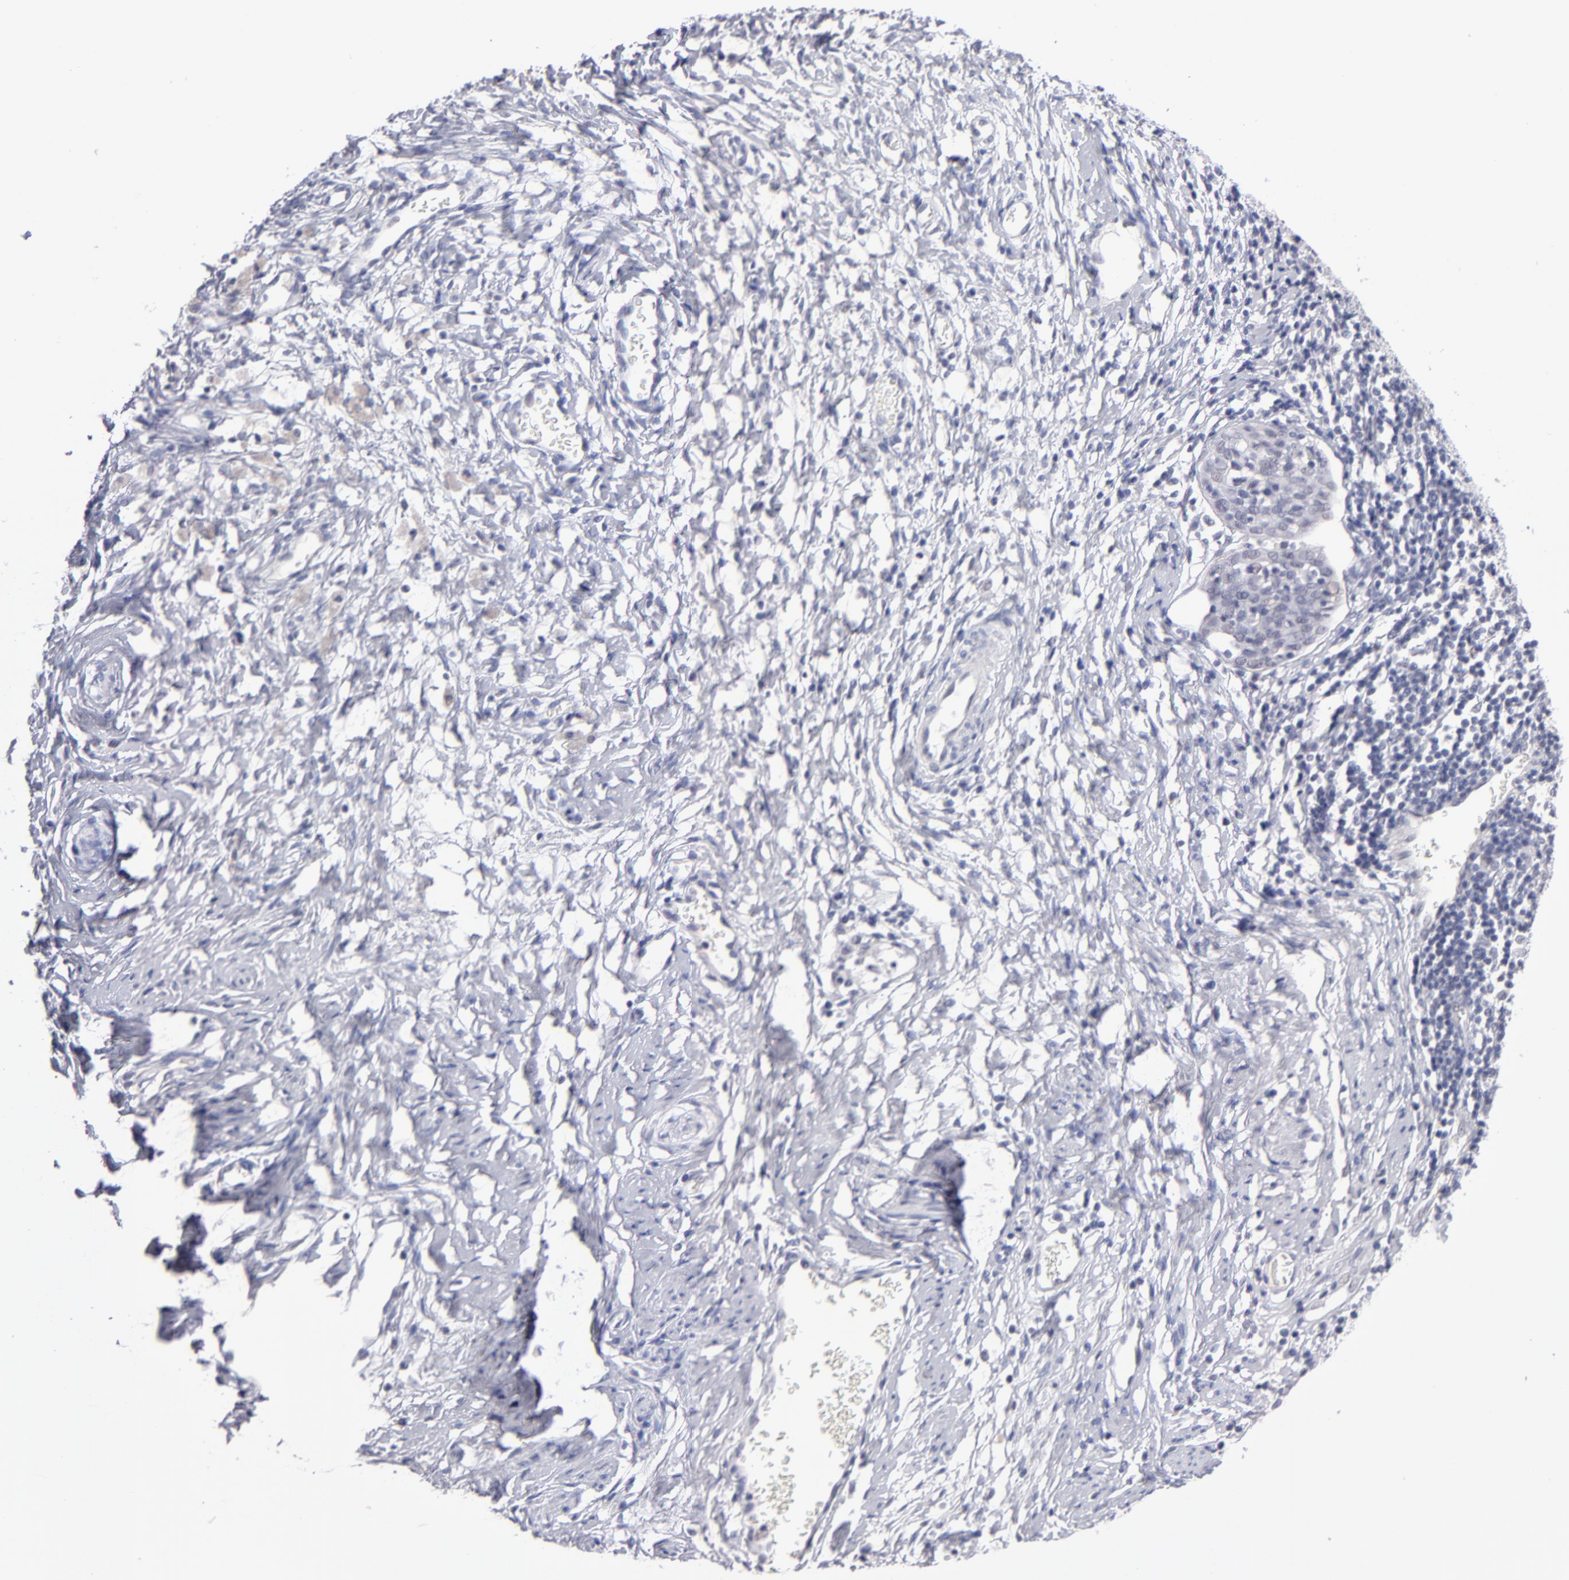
{"staining": {"intensity": "negative", "quantity": "none", "location": "none"}, "tissue": "cervical cancer", "cell_type": "Tumor cells", "image_type": "cancer", "snomed": [{"axis": "morphology", "description": "Normal tissue, NOS"}, {"axis": "morphology", "description": "Squamous cell carcinoma, NOS"}, {"axis": "topography", "description": "Cervix"}], "caption": "A histopathology image of human squamous cell carcinoma (cervical) is negative for staining in tumor cells. (Immunohistochemistry (ihc), brightfield microscopy, high magnification).", "gene": "TEX11", "patient": {"sex": "female", "age": 67}}